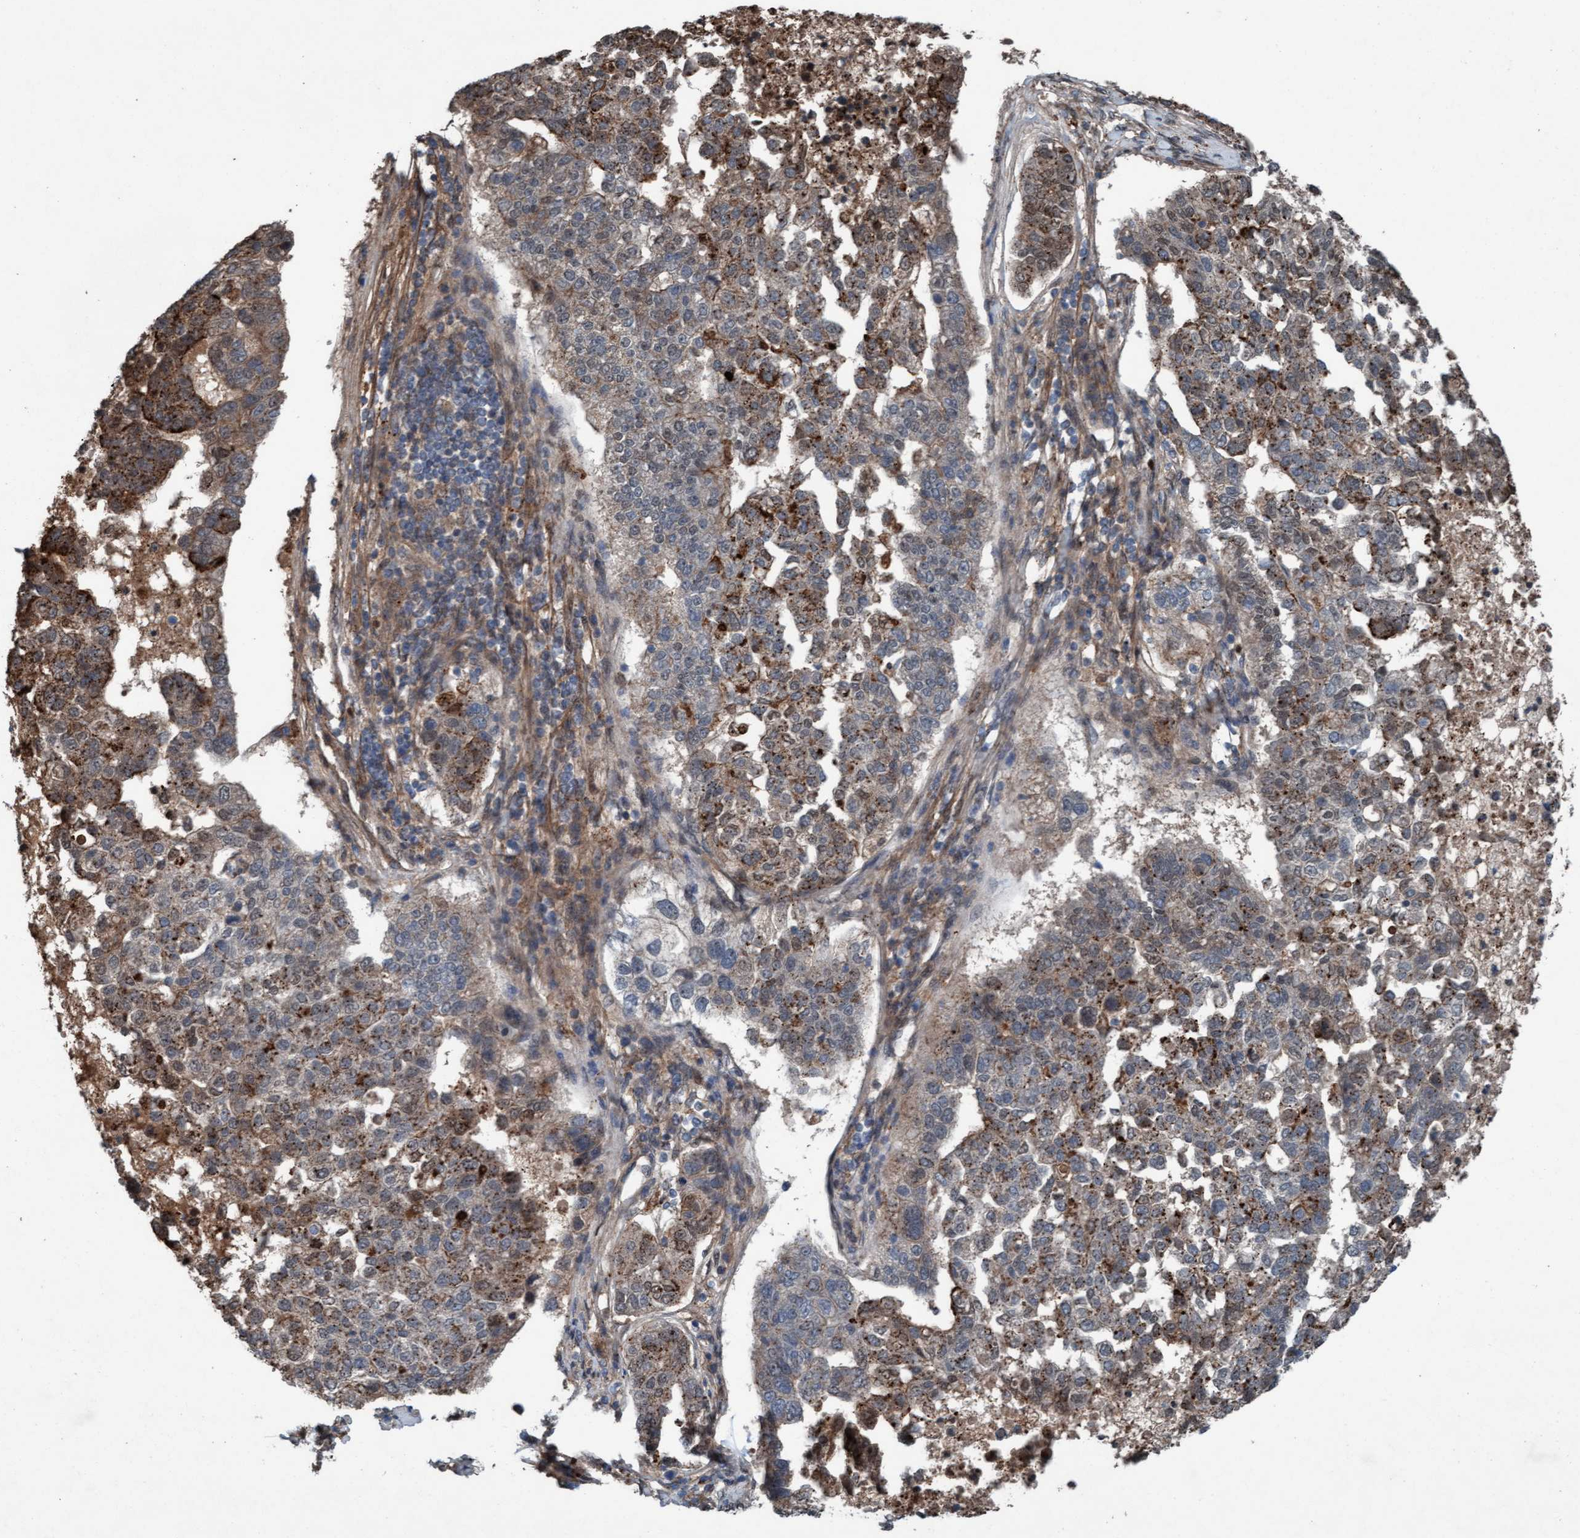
{"staining": {"intensity": "moderate", "quantity": "25%-75%", "location": "cytoplasmic/membranous"}, "tissue": "pancreatic cancer", "cell_type": "Tumor cells", "image_type": "cancer", "snomed": [{"axis": "morphology", "description": "Adenocarcinoma, NOS"}, {"axis": "topography", "description": "Pancreas"}], "caption": "High-power microscopy captured an immunohistochemistry (IHC) photomicrograph of pancreatic adenocarcinoma, revealing moderate cytoplasmic/membranous expression in about 25%-75% of tumor cells.", "gene": "PLXNB2", "patient": {"sex": "female", "age": 61}}